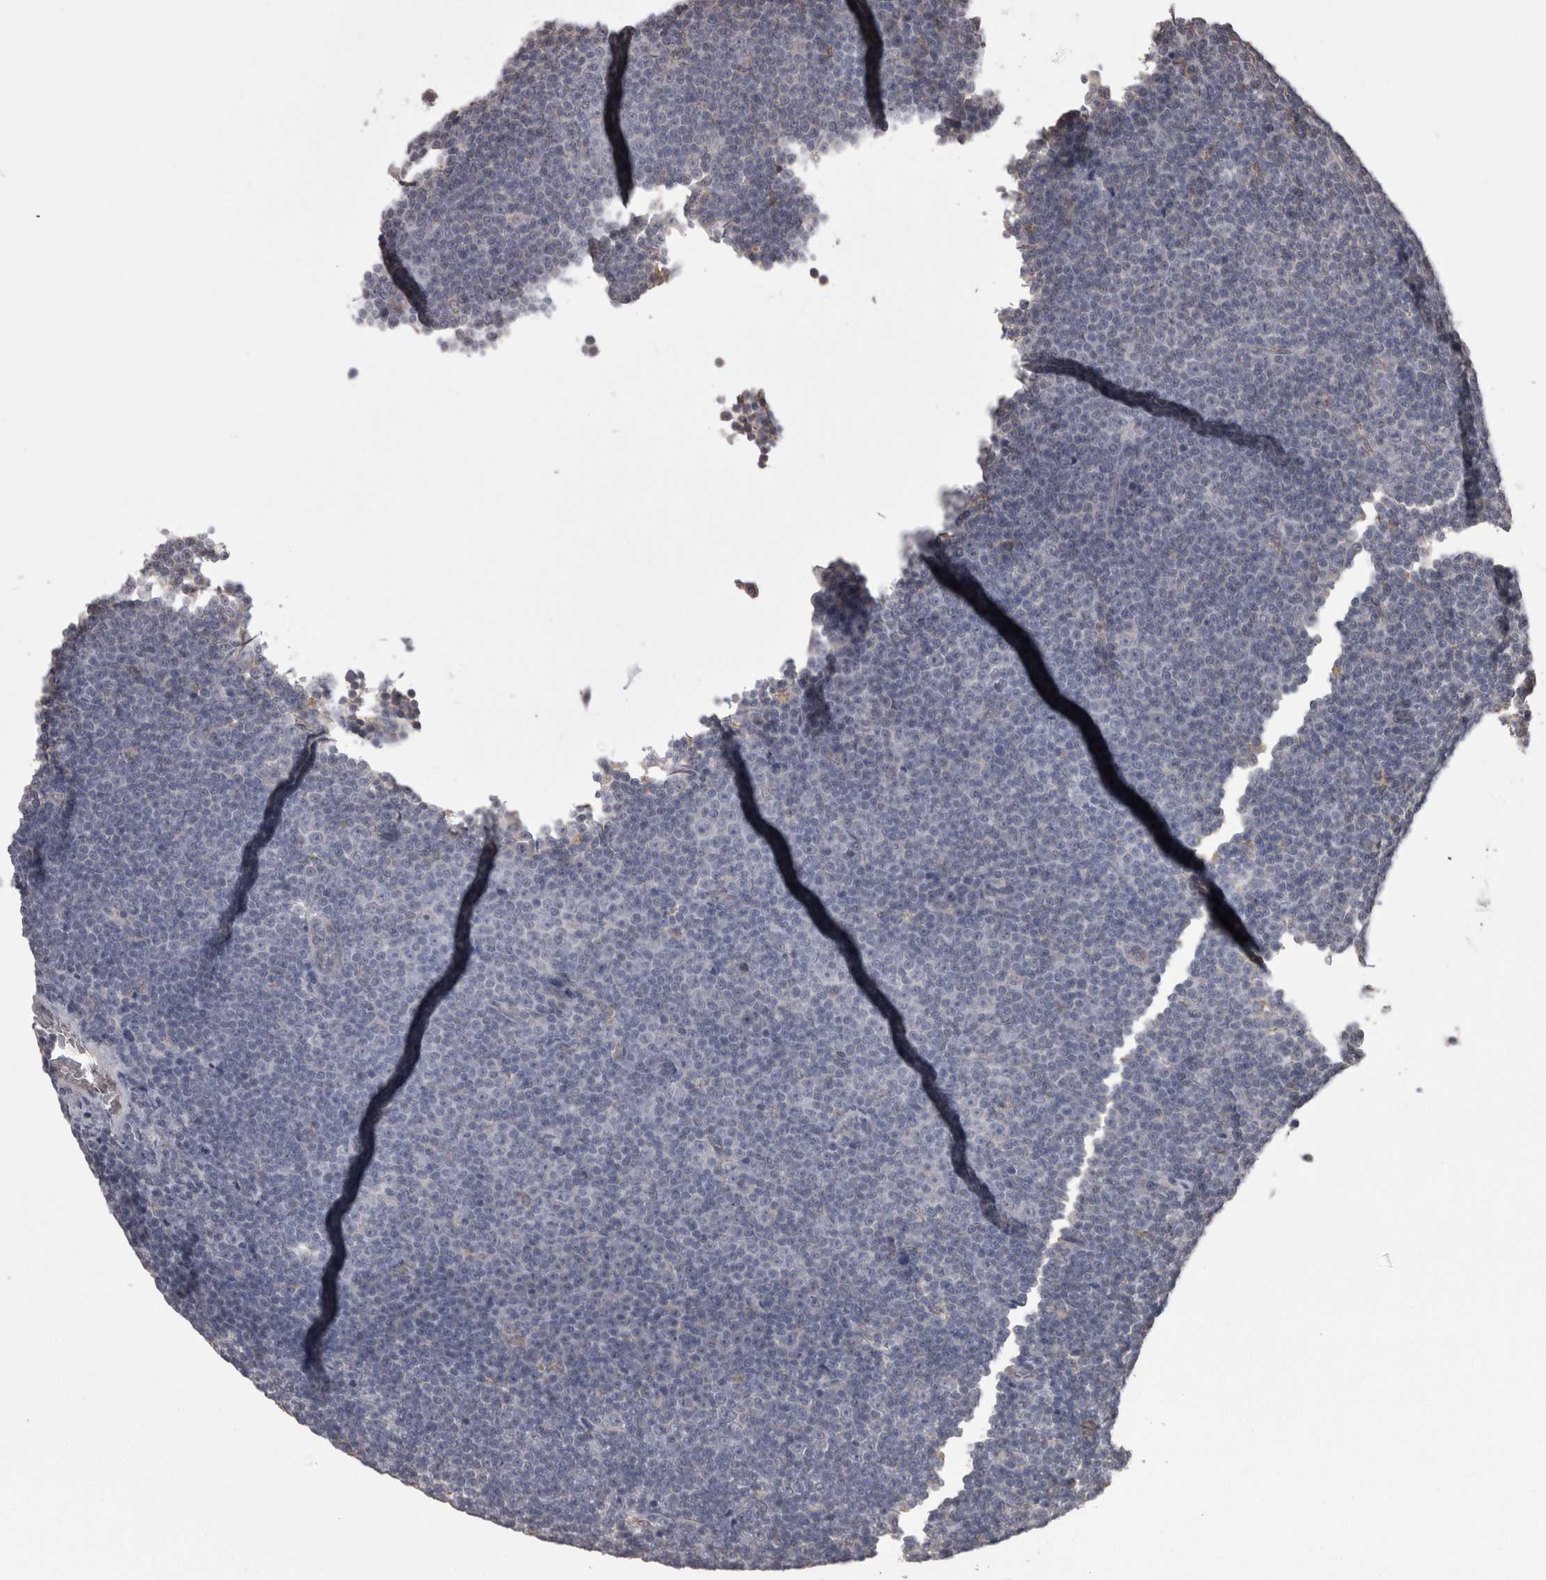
{"staining": {"intensity": "negative", "quantity": "none", "location": "none"}, "tissue": "lymphoma", "cell_type": "Tumor cells", "image_type": "cancer", "snomed": [{"axis": "morphology", "description": "Malignant lymphoma, non-Hodgkin's type, Low grade"}, {"axis": "topography", "description": "Lymph node"}], "caption": "This is a histopathology image of immunohistochemistry (IHC) staining of low-grade malignant lymphoma, non-Hodgkin's type, which shows no staining in tumor cells.", "gene": "PON2", "patient": {"sex": "female", "age": 67}}